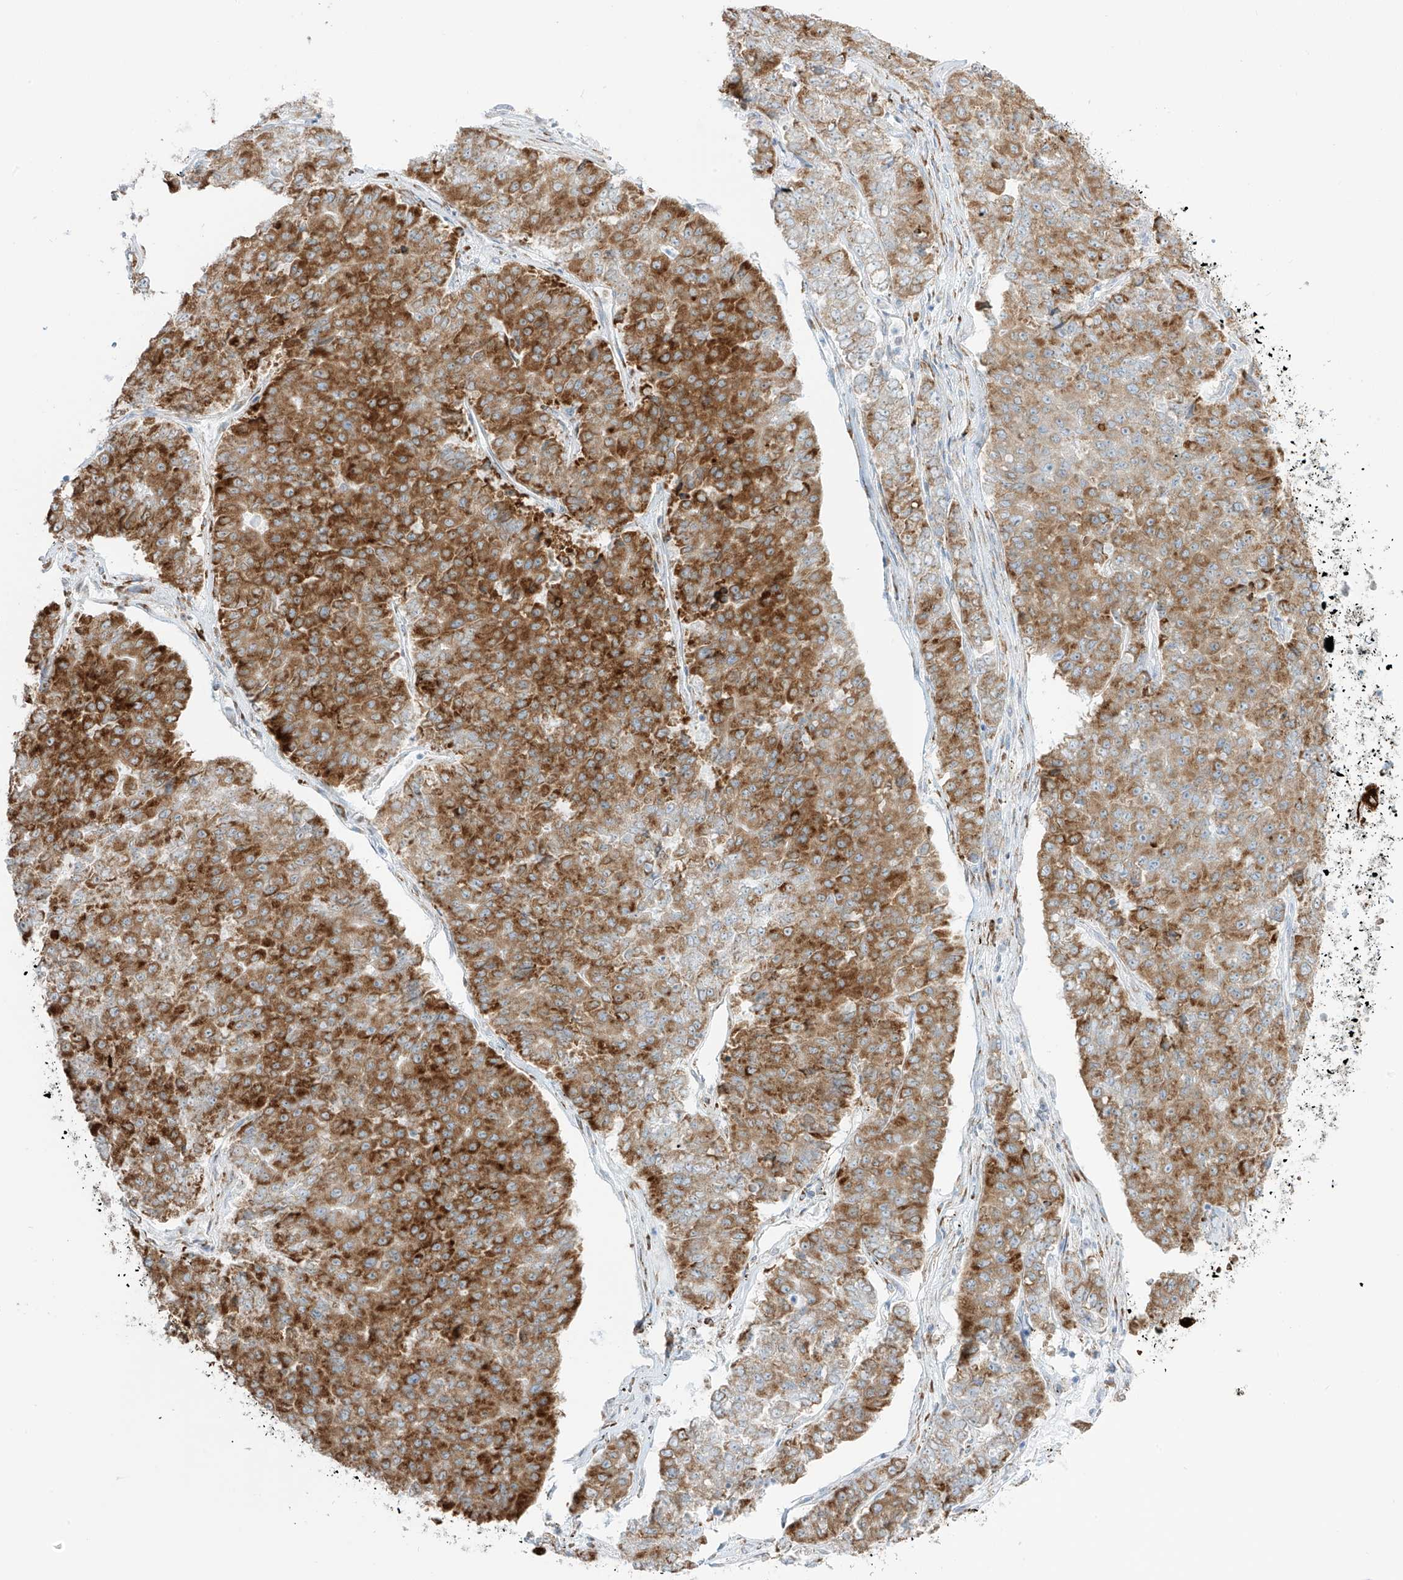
{"staining": {"intensity": "strong", "quantity": ">75%", "location": "cytoplasmic/membranous"}, "tissue": "pancreatic cancer", "cell_type": "Tumor cells", "image_type": "cancer", "snomed": [{"axis": "morphology", "description": "Adenocarcinoma, NOS"}, {"axis": "topography", "description": "Pancreas"}], "caption": "Tumor cells display high levels of strong cytoplasmic/membranous staining in about >75% of cells in adenocarcinoma (pancreatic). (DAB IHC, brown staining for protein, blue staining for nuclei).", "gene": "LRRC59", "patient": {"sex": "male", "age": 50}}